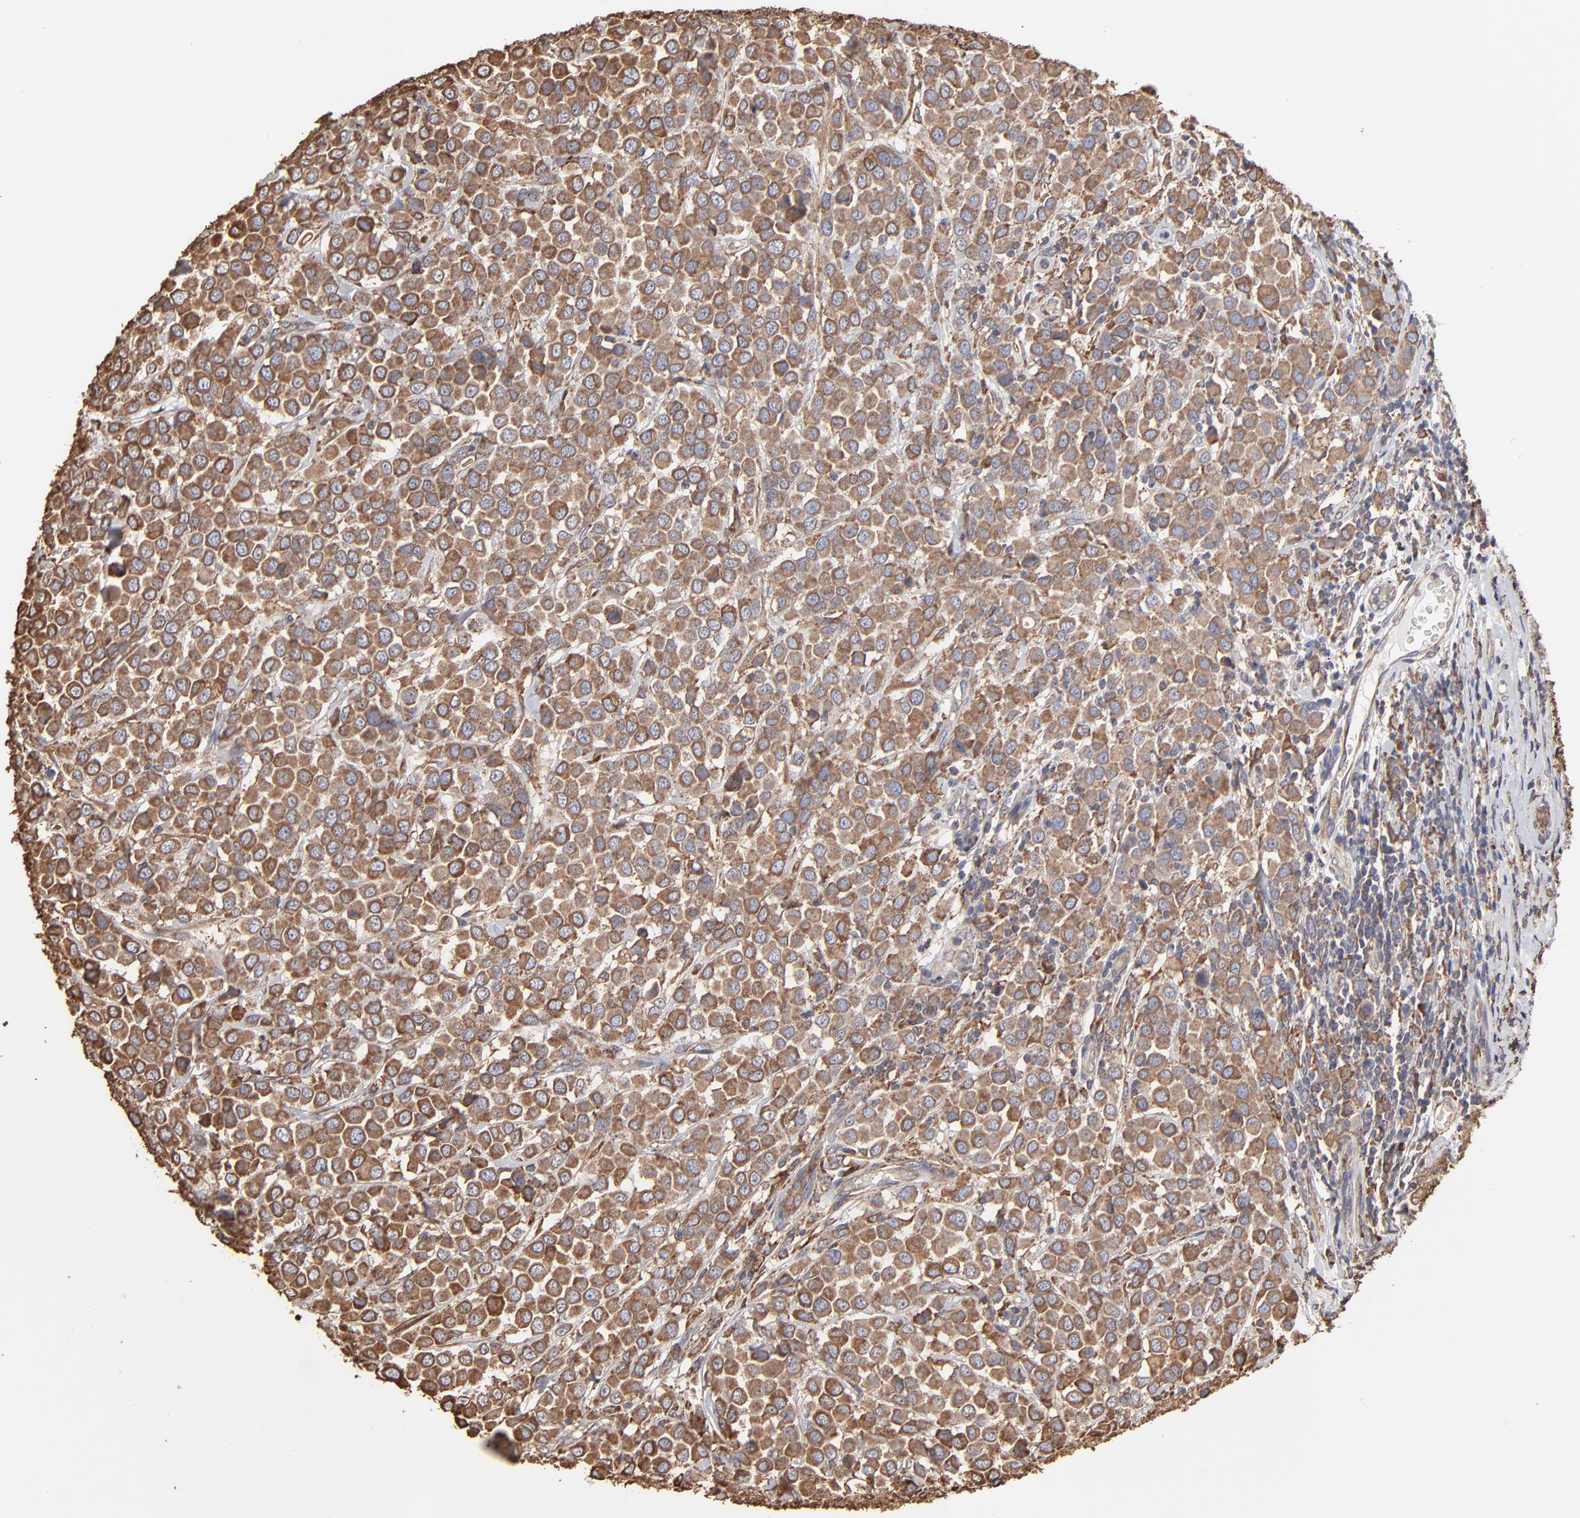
{"staining": {"intensity": "moderate", "quantity": ">75%", "location": "cytoplasmic/membranous"}, "tissue": "breast cancer", "cell_type": "Tumor cells", "image_type": "cancer", "snomed": [{"axis": "morphology", "description": "Duct carcinoma"}, {"axis": "topography", "description": "Breast"}], "caption": "A brown stain labels moderate cytoplasmic/membranous expression of a protein in breast cancer (infiltrating ductal carcinoma) tumor cells.", "gene": "PDIA3", "patient": {"sex": "female", "age": 61}}